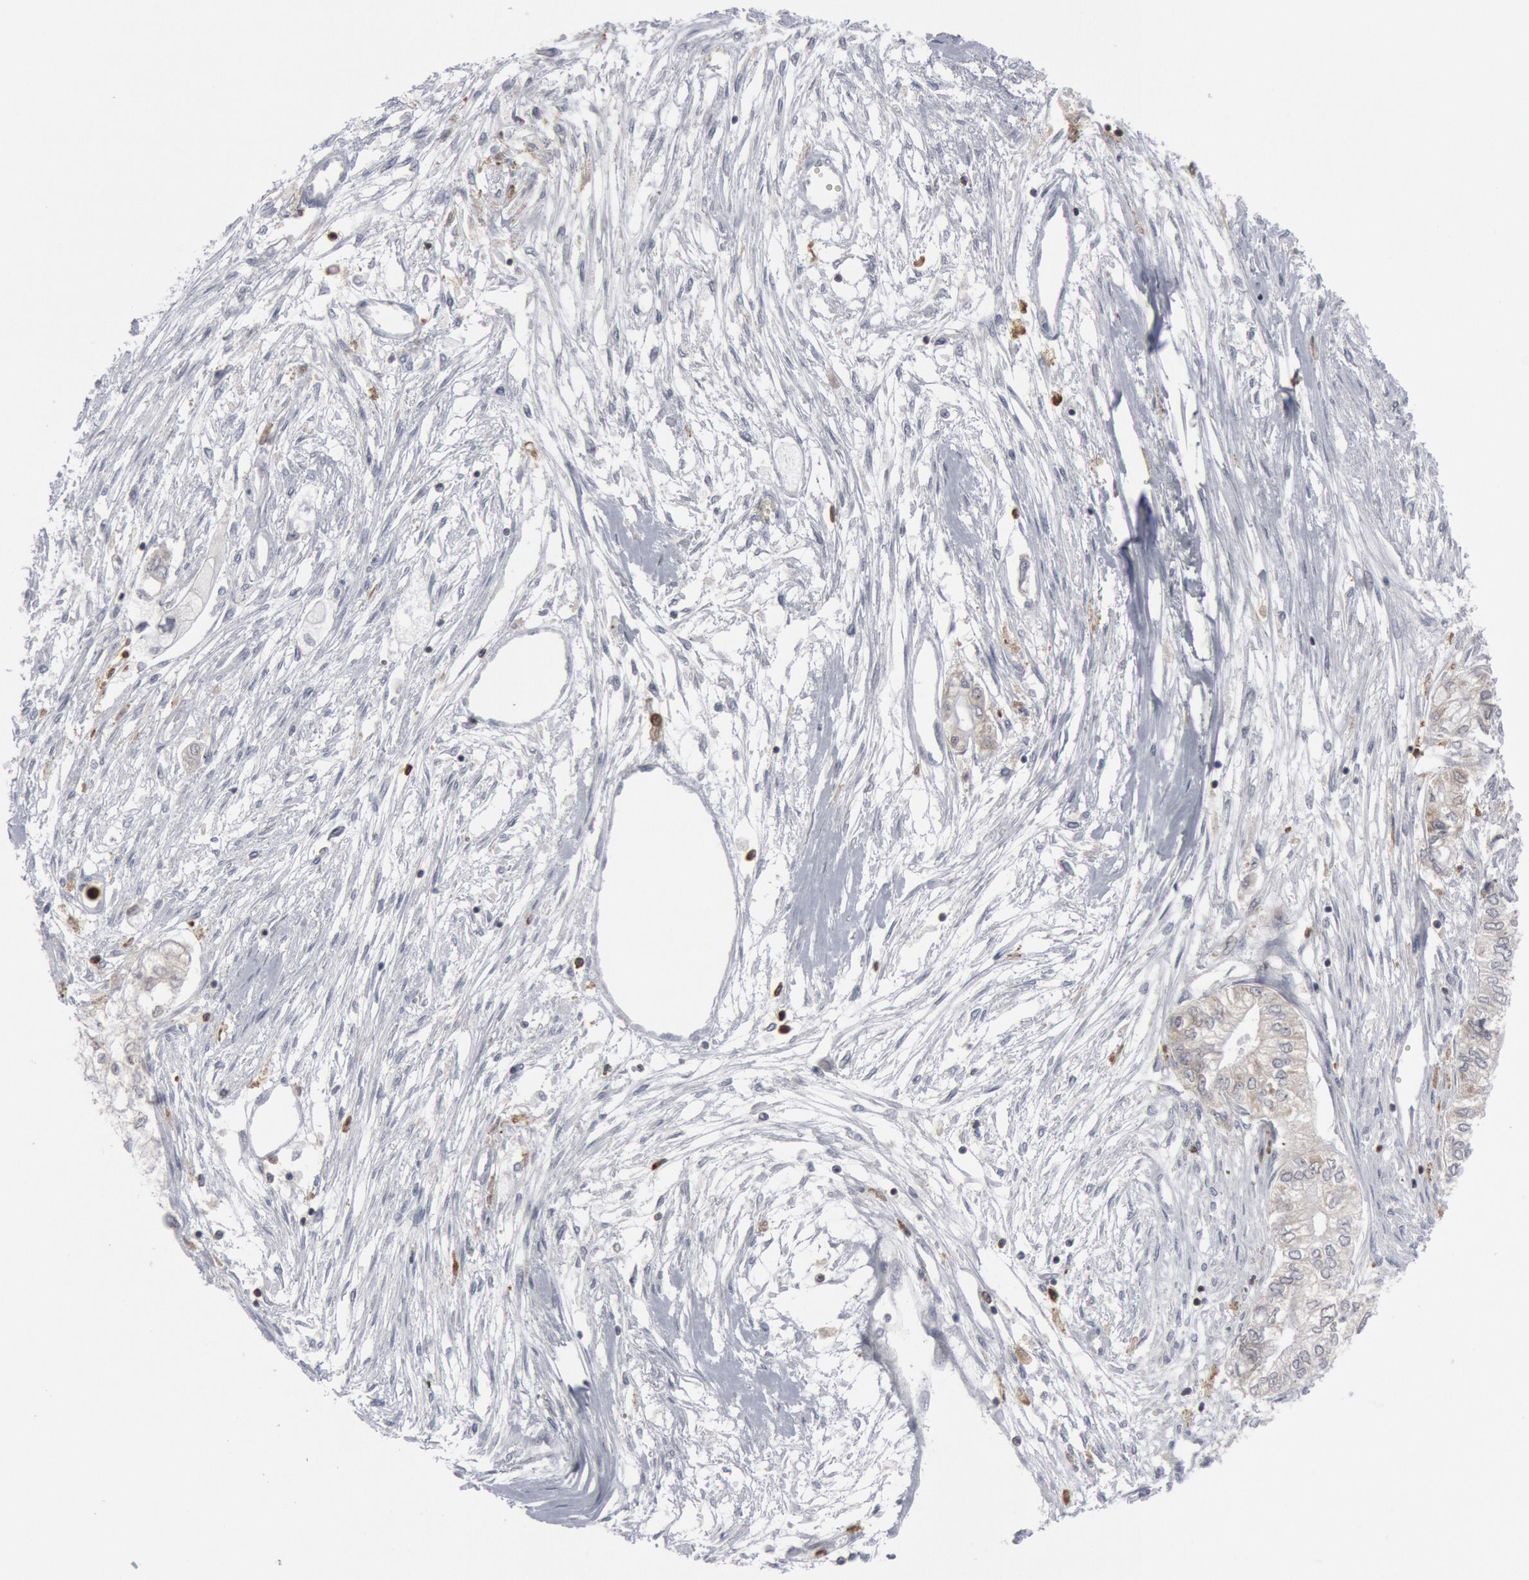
{"staining": {"intensity": "negative", "quantity": "none", "location": "none"}, "tissue": "pancreatic cancer", "cell_type": "Tumor cells", "image_type": "cancer", "snomed": [{"axis": "morphology", "description": "Adenocarcinoma, NOS"}, {"axis": "topography", "description": "Pancreas"}], "caption": "IHC photomicrograph of human adenocarcinoma (pancreatic) stained for a protein (brown), which displays no staining in tumor cells.", "gene": "PTPN6", "patient": {"sex": "male", "age": 79}}